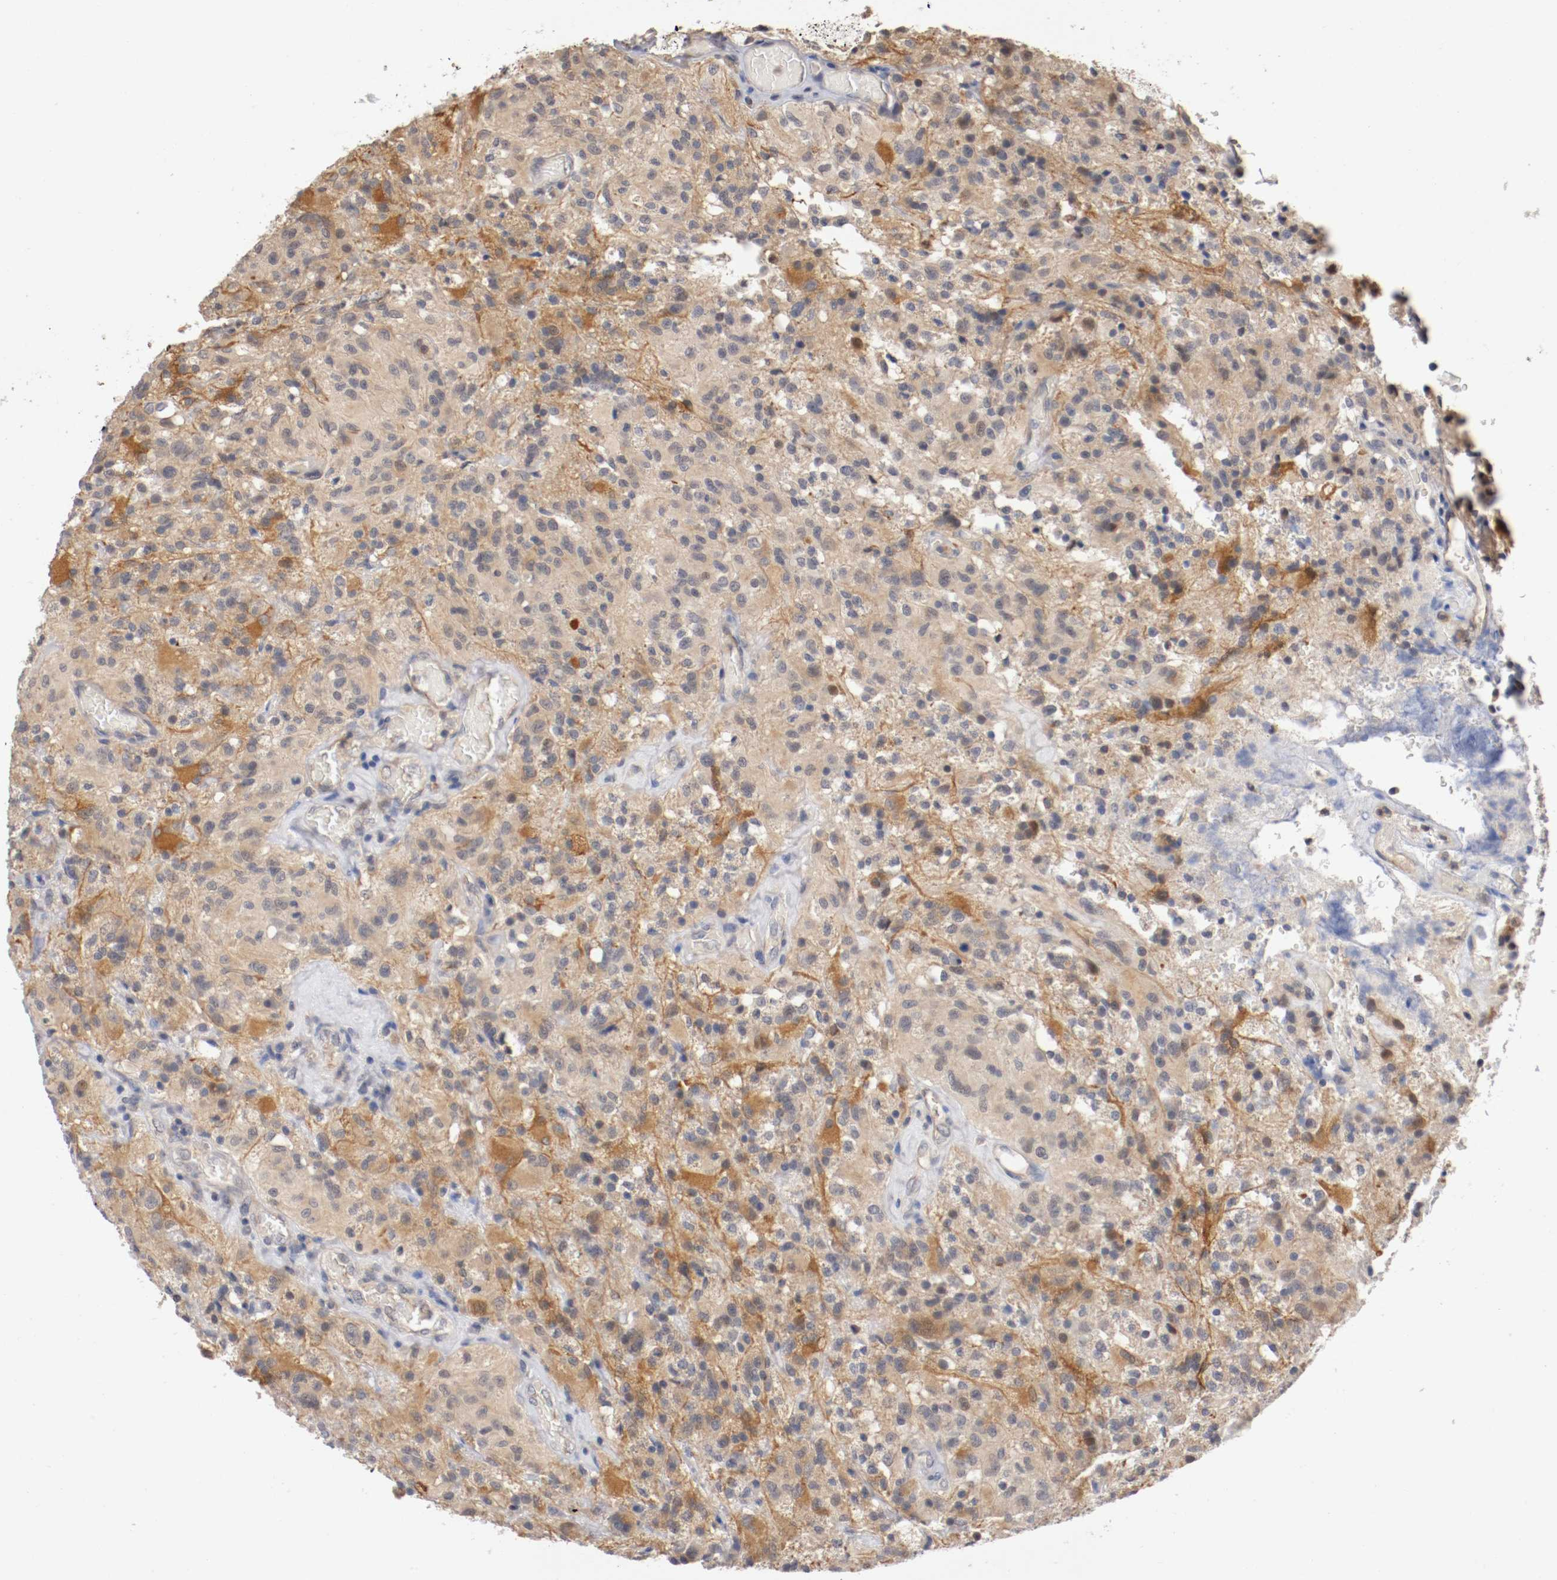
{"staining": {"intensity": "weak", "quantity": "25%-75%", "location": "cytoplasmic/membranous"}, "tissue": "glioma", "cell_type": "Tumor cells", "image_type": "cancer", "snomed": [{"axis": "morphology", "description": "Normal tissue, NOS"}, {"axis": "morphology", "description": "Glioma, malignant, High grade"}, {"axis": "topography", "description": "Cerebral cortex"}], "caption": "DAB (3,3'-diaminobenzidine) immunohistochemical staining of glioma reveals weak cytoplasmic/membranous protein expression in about 25%-75% of tumor cells.", "gene": "RBM23", "patient": {"sex": "male", "age": 56}}